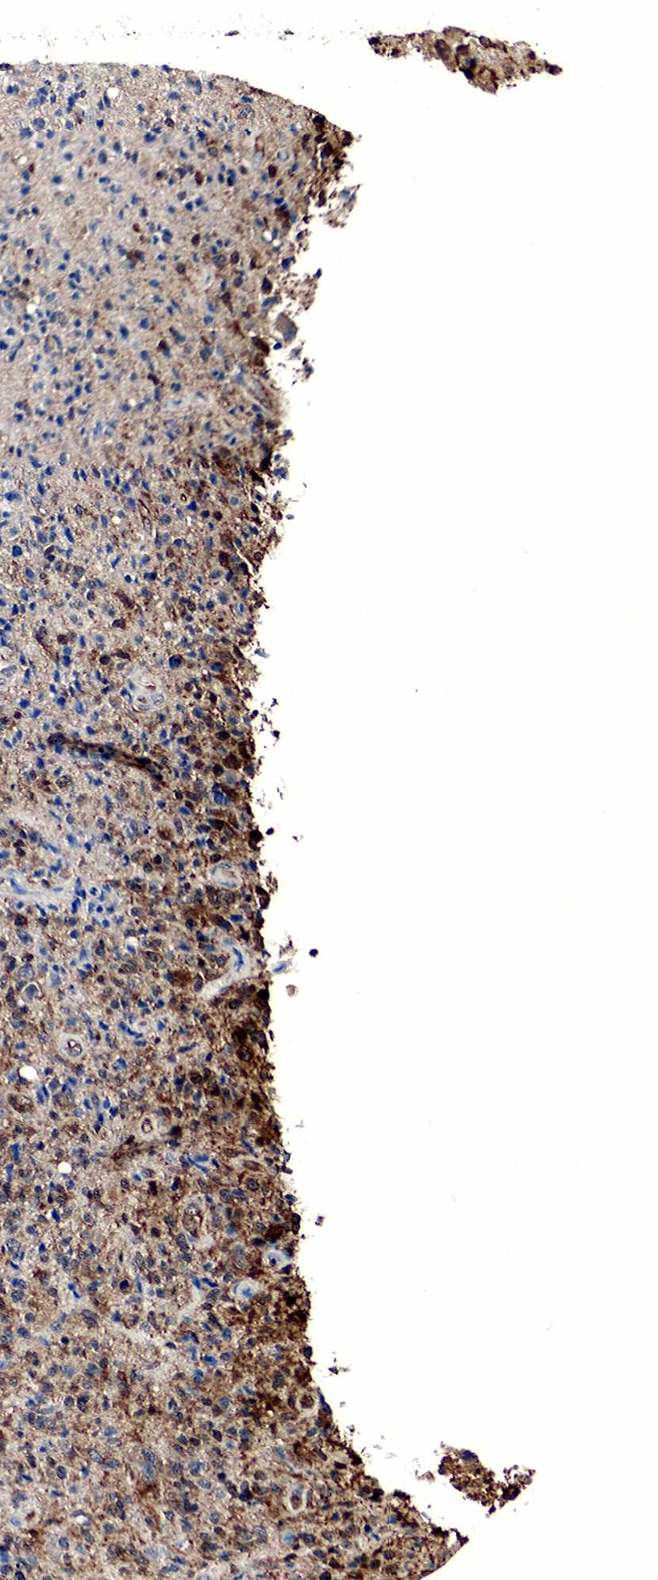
{"staining": {"intensity": "moderate", "quantity": "25%-75%", "location": "cytoplasmic/membranous,nuclear"}, "tissue": "glioma", "cell_type": "Tumor cells", "image_type": "cancer", "snomed": [{"axis": "morphology", "description": "Glioma, malignant, High grade"}, {"axis": "topography", "description": "Brain"}], "caption": "Glioma stained with a protein marker demonstrates moderate staining in tumor cells.", "gene": "SPIN1", "patient": {"sex": "male", "age": 36}}